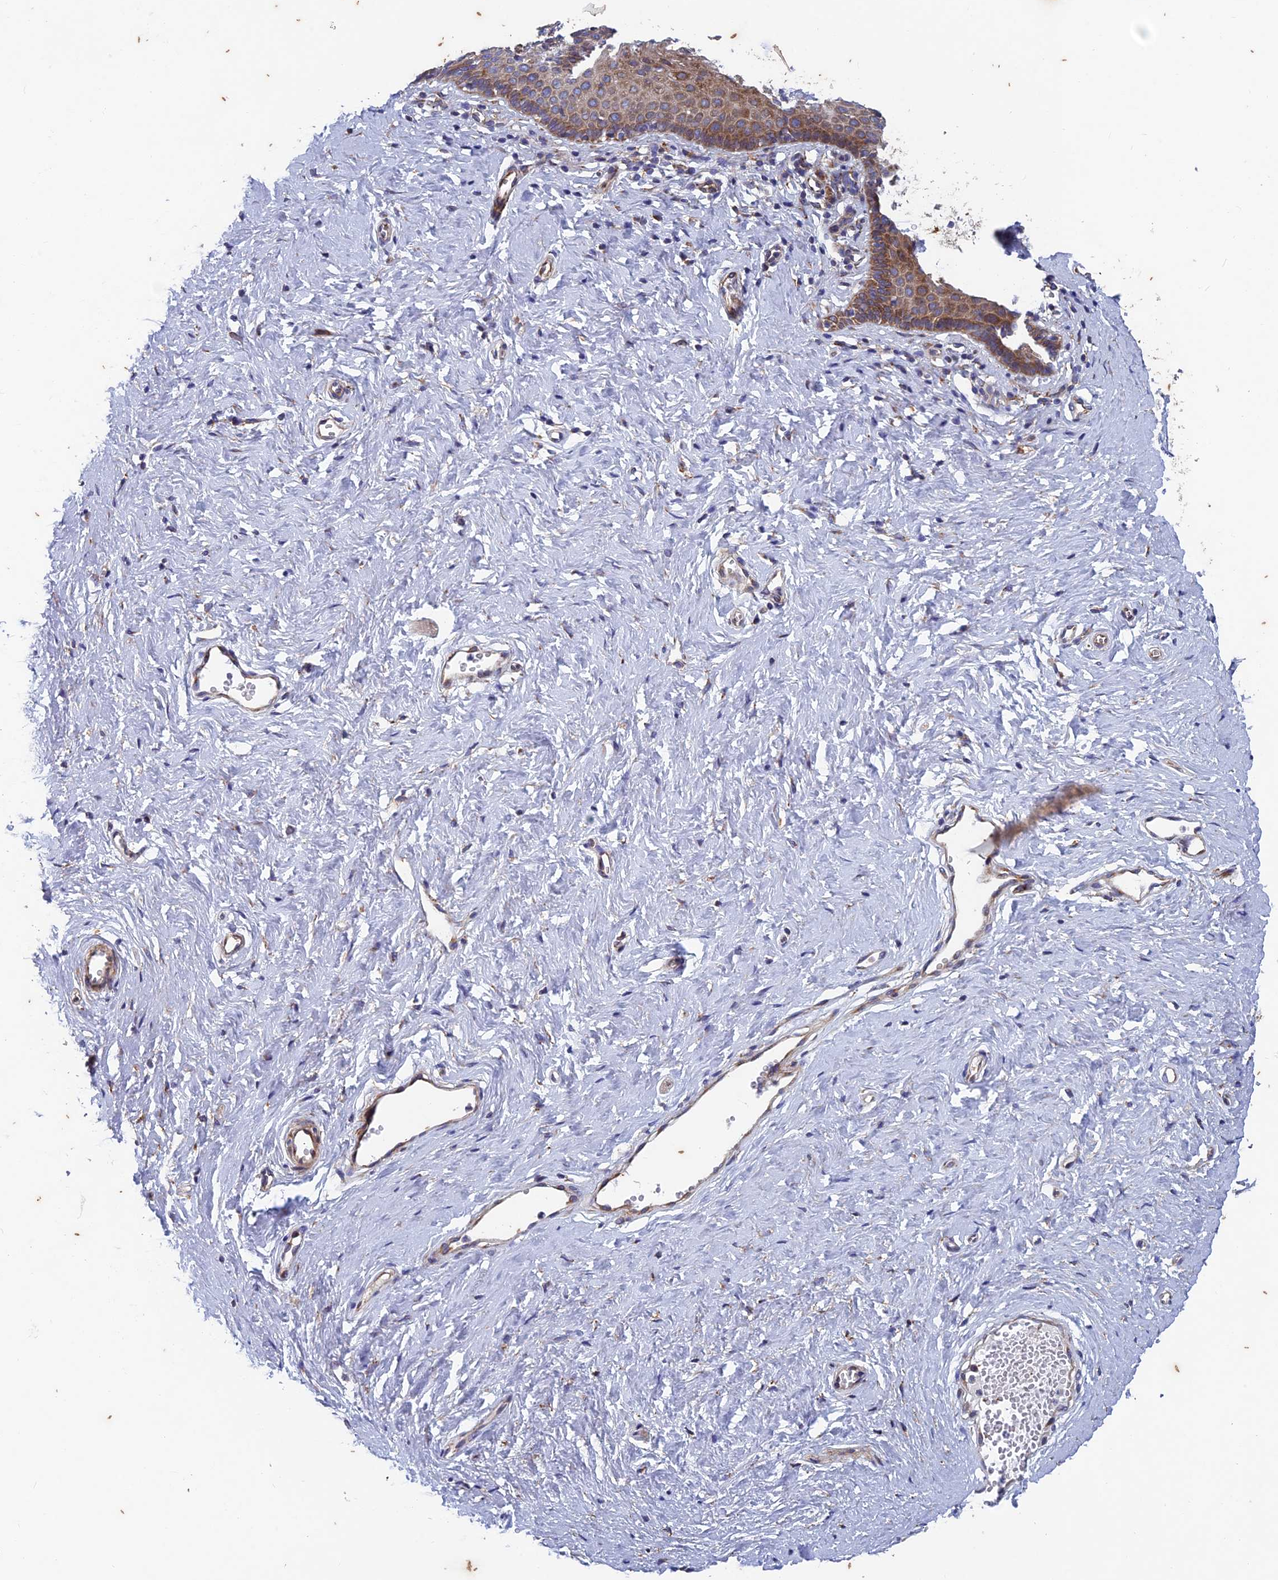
{"staining": {"intensity": "moderate", "quantity": ">75%", "location": "cytoplasmic/membranous"}, "tissue": "vagina", "cell_type": "Squamous epithelial cells", "image_type": "normal", "snomed": [{"axis": "morphology", "description": "Normal tissue, NOS"}, {"axis": "topography", "description": "Vagina"}], "caption": "A micrograph showing moderate cytoplasmic/membranous positivity in about >75% of squamous epithelial cells in normal vagina, as visualized by brown immunohistochemical staining.", "gene": "AP4S1", "patient": {"sex": "female", "age": 32}}